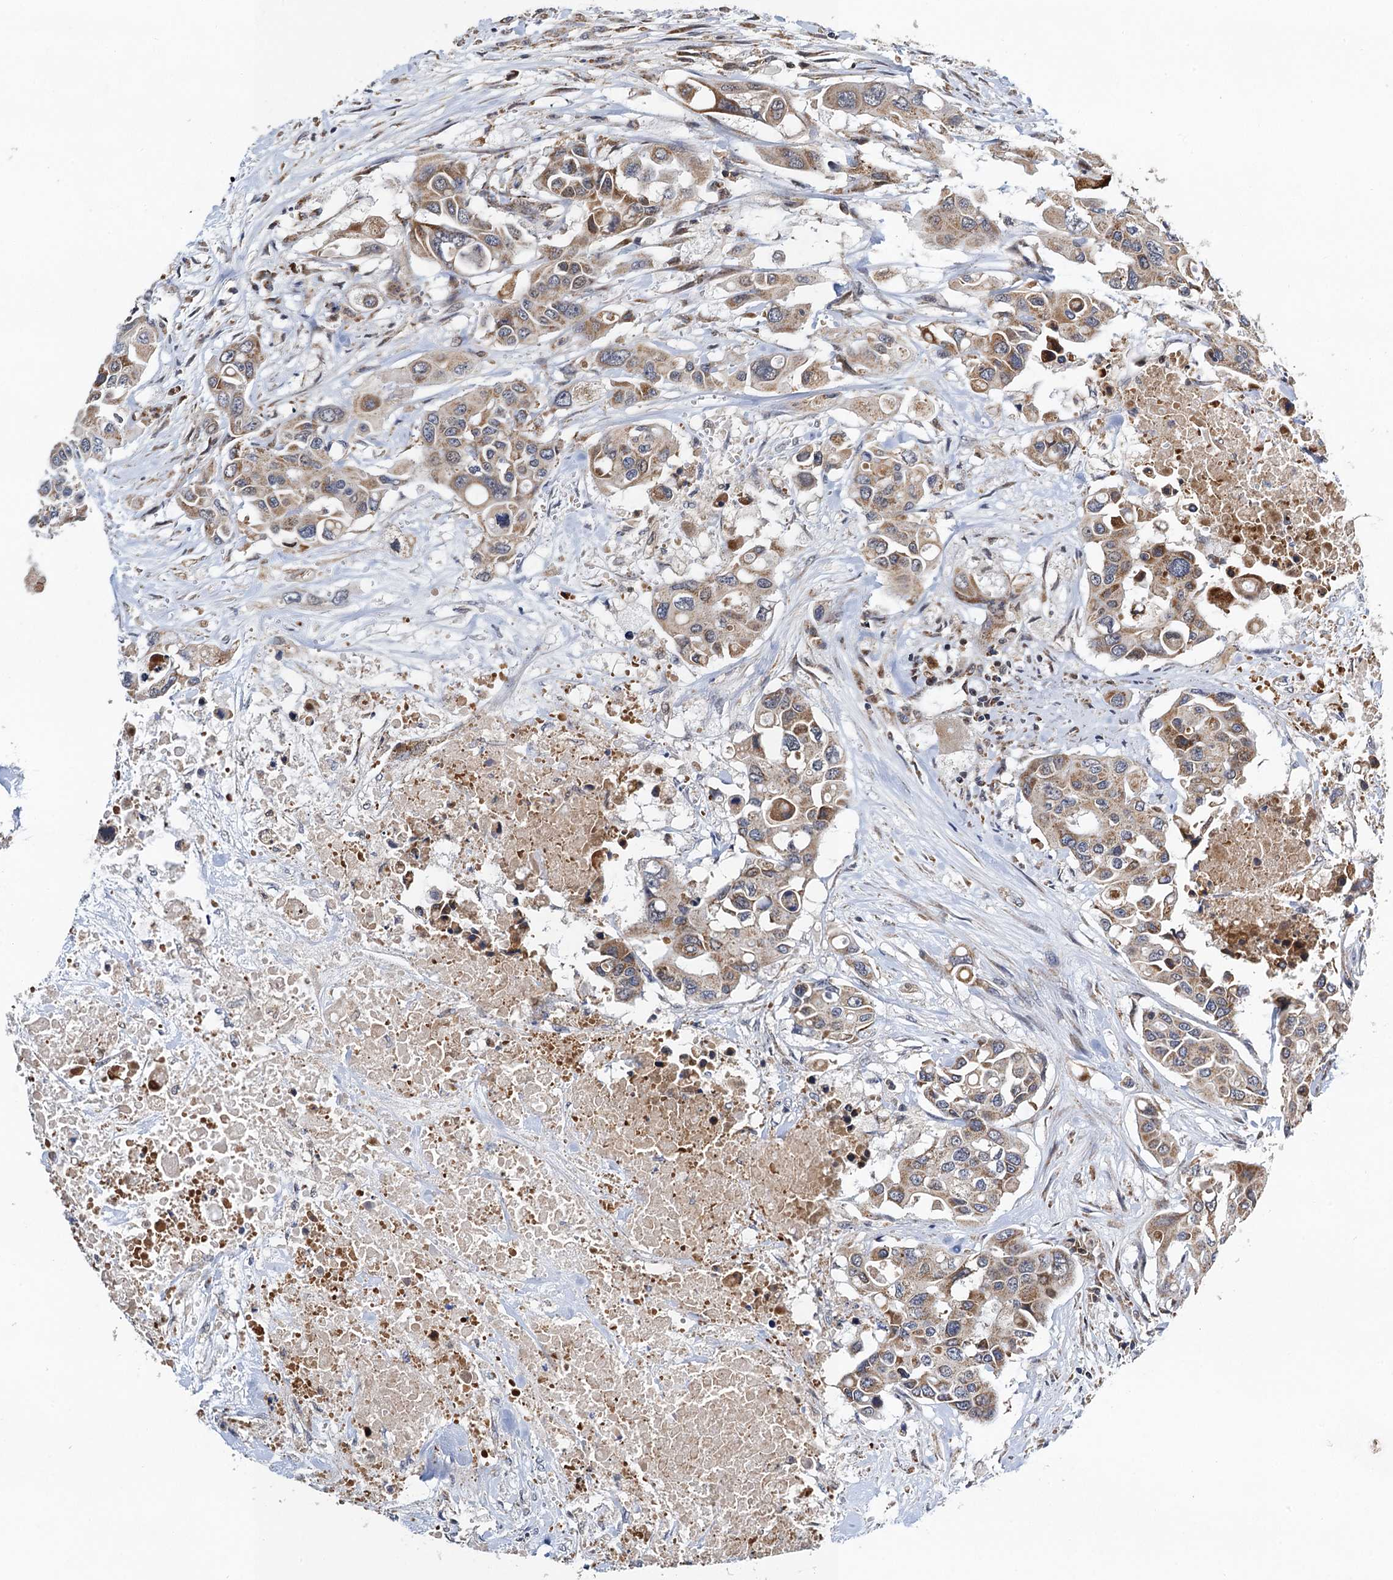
{"staining": {"intensity": "moderate", "quantity": ">75%", "location": "cytoplasmic/membranous"}, "tissue": "colorectal cancer", "cell_type": "Tumor cells", "image_type": "cancer", "snomed": [{"axis": "morphology", "description": "Adenocarcinoma, NOS"}, {"axis": "topography", "description": "Colon"}], "caption": "Tumor cells display medium levels of moderate cytoplasmic/membranous expression in approximately >75% of cells in colorectal cancer (adenocarcinoma). (IHC, brightfield microscopy, high magnification).", "gene": "CMPK2", "patient": {"sex": "male", "age": 77}}